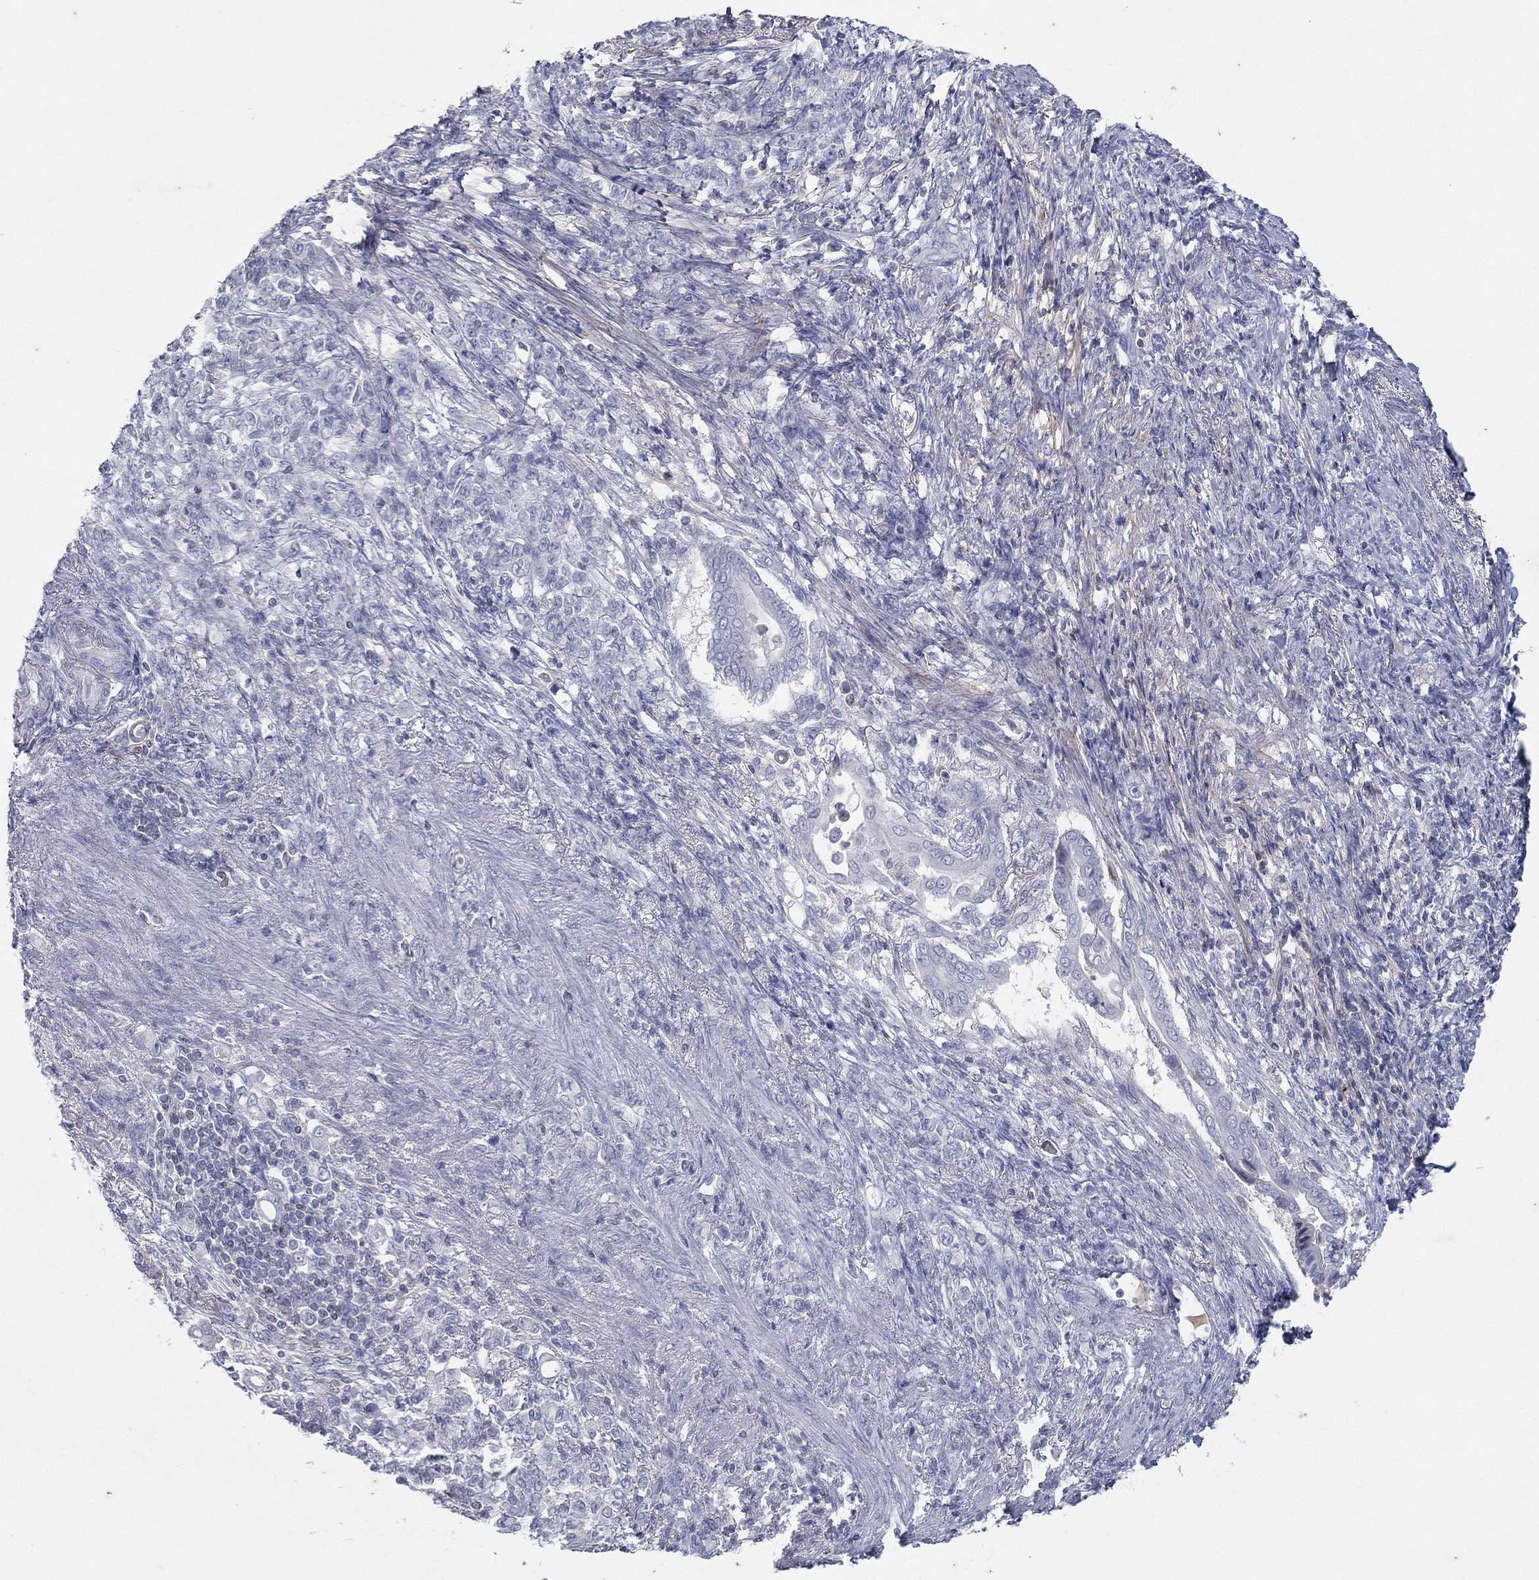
{"staining": {"intensity": "negative", "quantity": "none", "location": "none"}, "tissue": "stomach cancer", "cell_type": "Tumor cells", "image_type": "cancer", "snomed": [{"axis": "morphology", "description": "Normal tissue, NOS"}, {"axis": "morphology", "description": "Adenocarcinoma, NOS"}, {"axis": "topography", "description": "Stomach"}], "caption": "DAB (3,3'-diaminobenzidine) immunohistochemical staining of human stomach cancer (adenocarcinoma) displays no significant expression in tumor cells.", "gene": "CPT1B", "patient": {"sex": "female", "age": 79}}